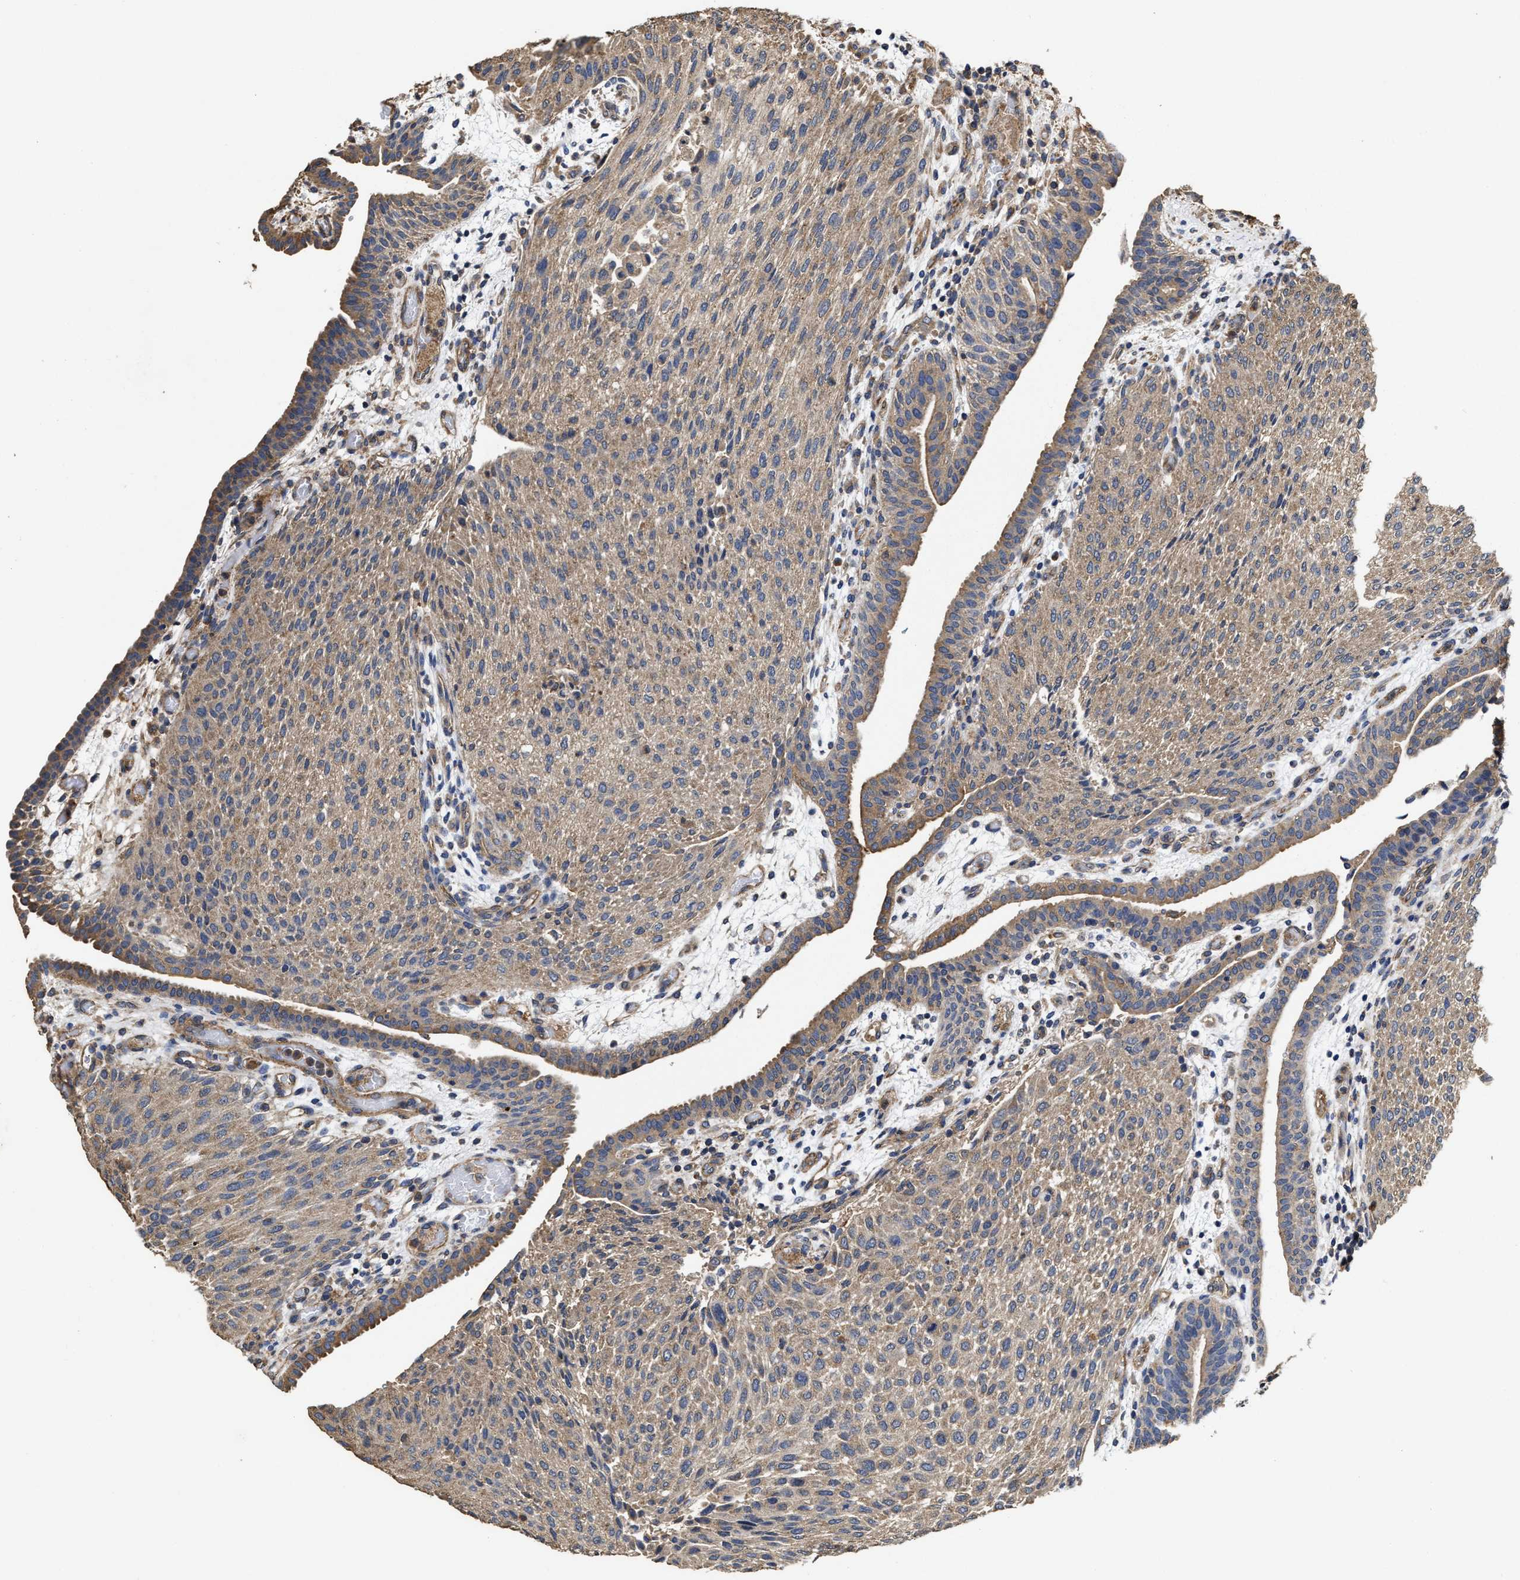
{"staining": {"intensity": "moderate", "quantity": ">75%", "location": "cytoplasmic/membranous"}, "tissue": "urothelial cancer", "cell_type": "Tumor cells", "image_type": "cancer", "snomed": [{"axis": "morphology", "description": "Urothelial carcinoma, Low grade"}, {"axis": "morphology", "description": "Urothelial carcinoma, High grade"}, {"axis": "topography", "description": "Urinary bladder"}], "caption": "A medium amount of moderate cytoplasmic/membranous positivity is appreciated in about >75% of tumor cells in urothelial cancer tissue.", "gene": "SFXN4", "patient": {"sex": "male", "age": 35}}